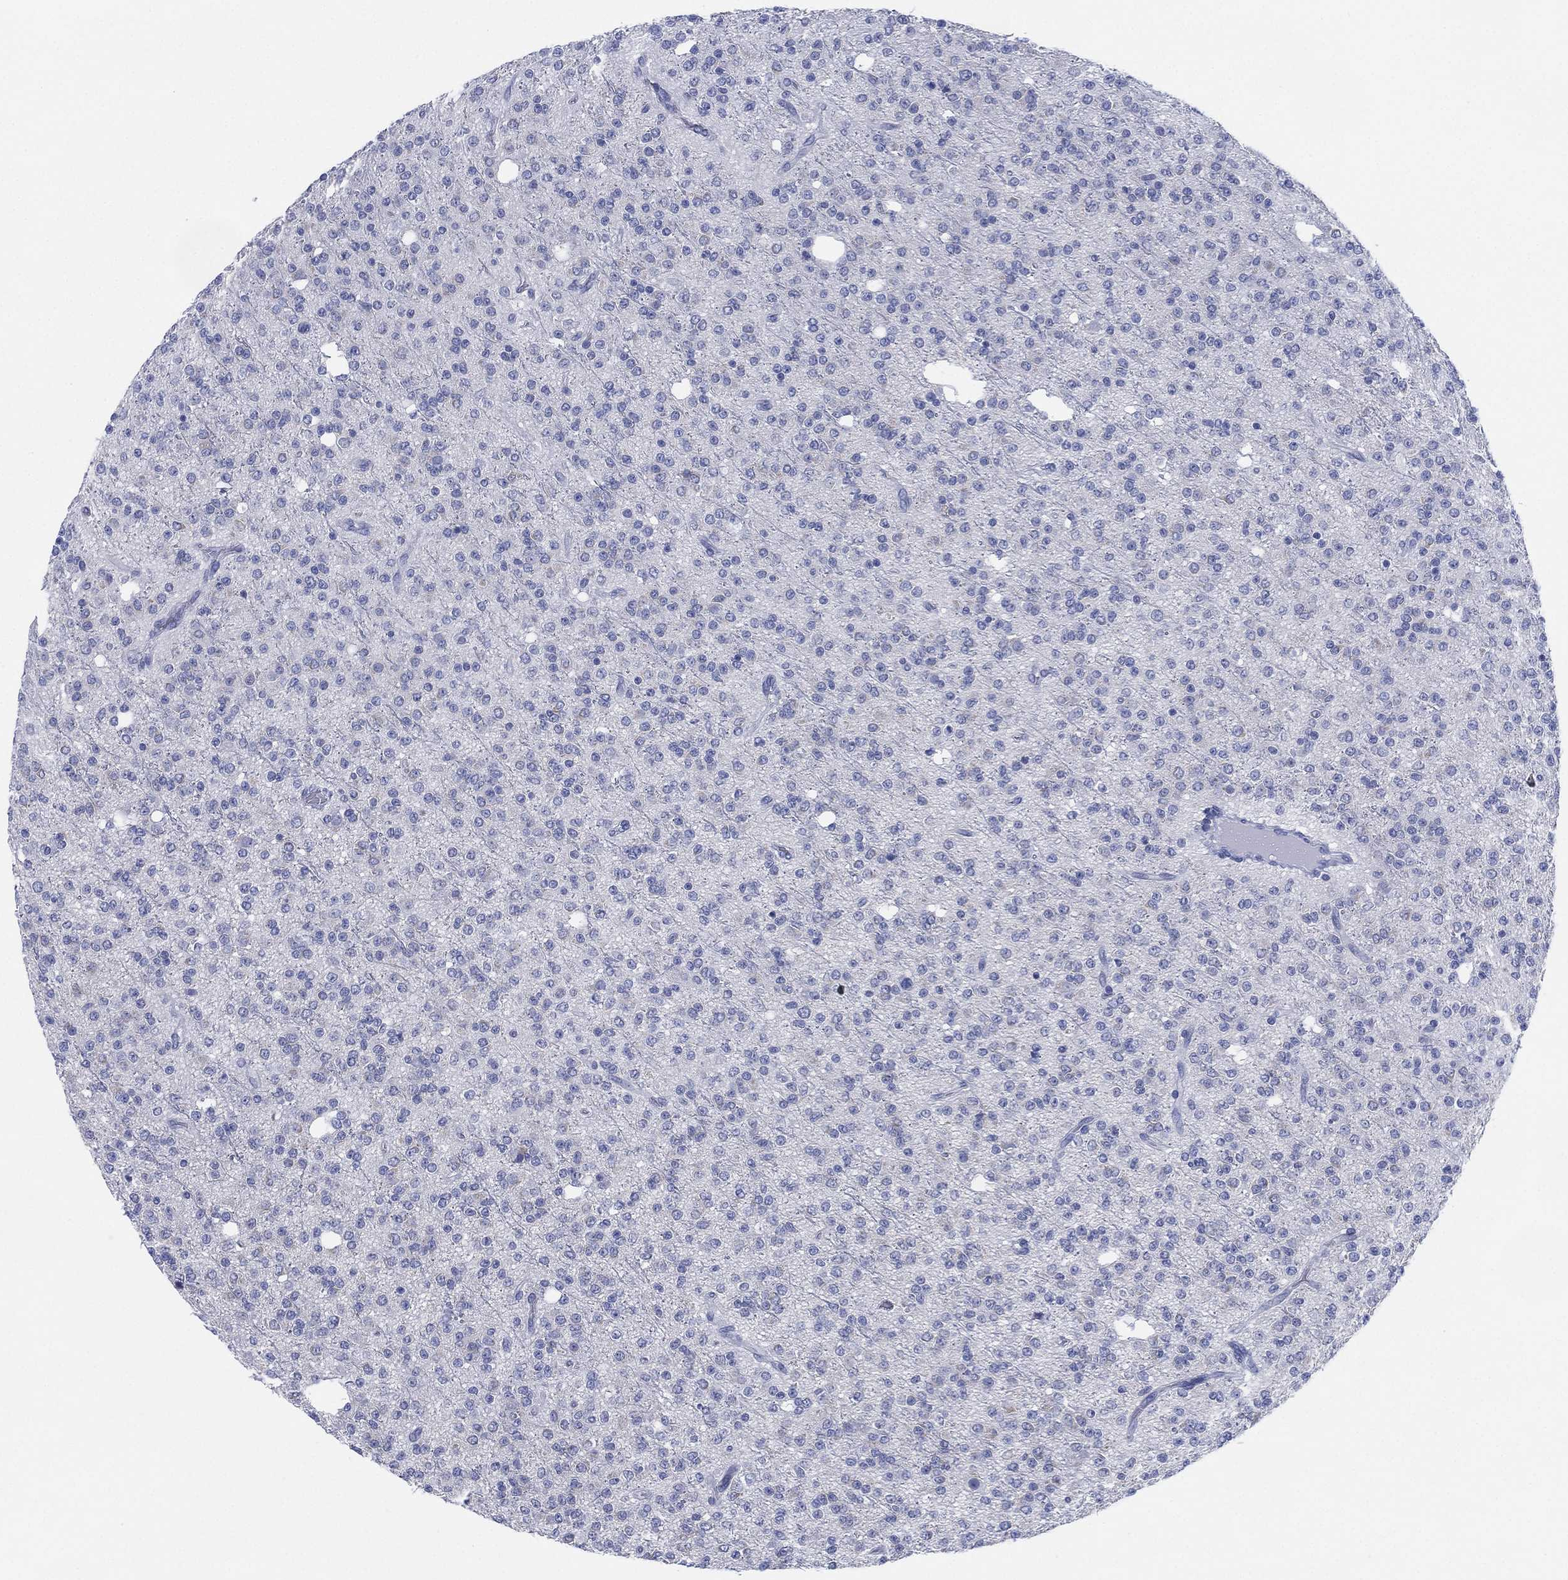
{"staining": {"intensity": "negative", "quantity": "none", "location": "none"}, "tissue": "glioma", "cell_type": "Tumor cells", "image_type": "cancer", "snomed": [{"axis": "morphology", "description": "Glioma, malignant, Low grade"}, {"axis": "topography", "description": "Brain"}], "caption": "This is an IHC photomicrograph of human glioma. There is no positivity in tumor cells.", "gene": "ADAD2", "patient": {"sex": "male", "age": 27}}